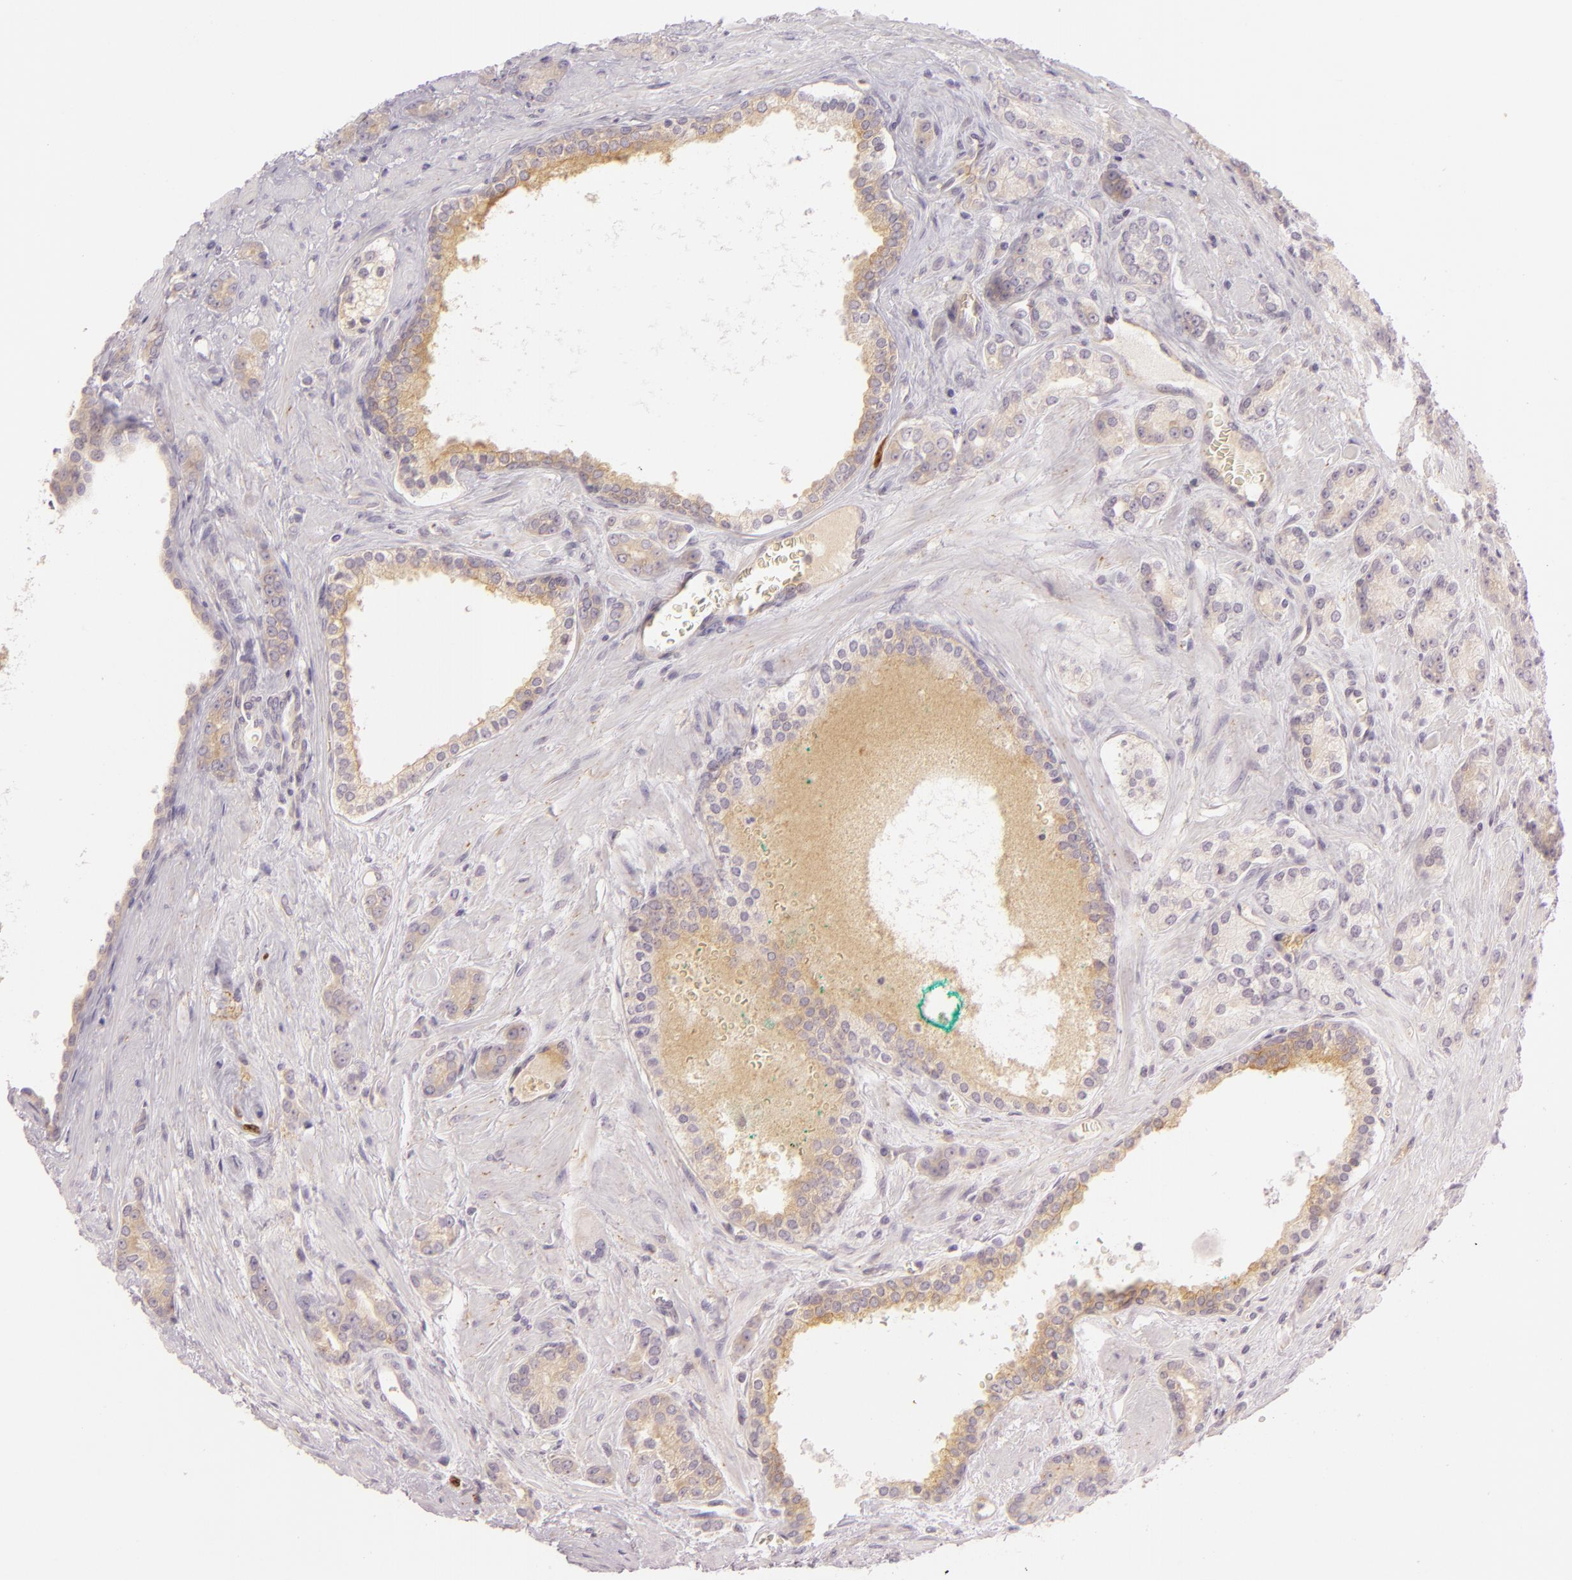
{"staining": {"intensity": "moderate", "quantity": ">75%", "location": "cytoplasmic/membranous"}, "tissue": "prostate cancer", "cell_type": "Tumor cells", "image_type": "cancer", "snomed": [{"axis": "morphology", "description": "Adenocarcinoma, High grade"}, {"axis": "topography", "description": "Prostate"}], "caption": "Tumor cells demonstrate medium levels of moderate cytoplasmic/membranous positivity in approximately >75% of cells in prostate cancer (adenocarcinoma (high-grade)).", "gene": "ZC3H7B", "patient": {"sex": "male", "age": 71}}